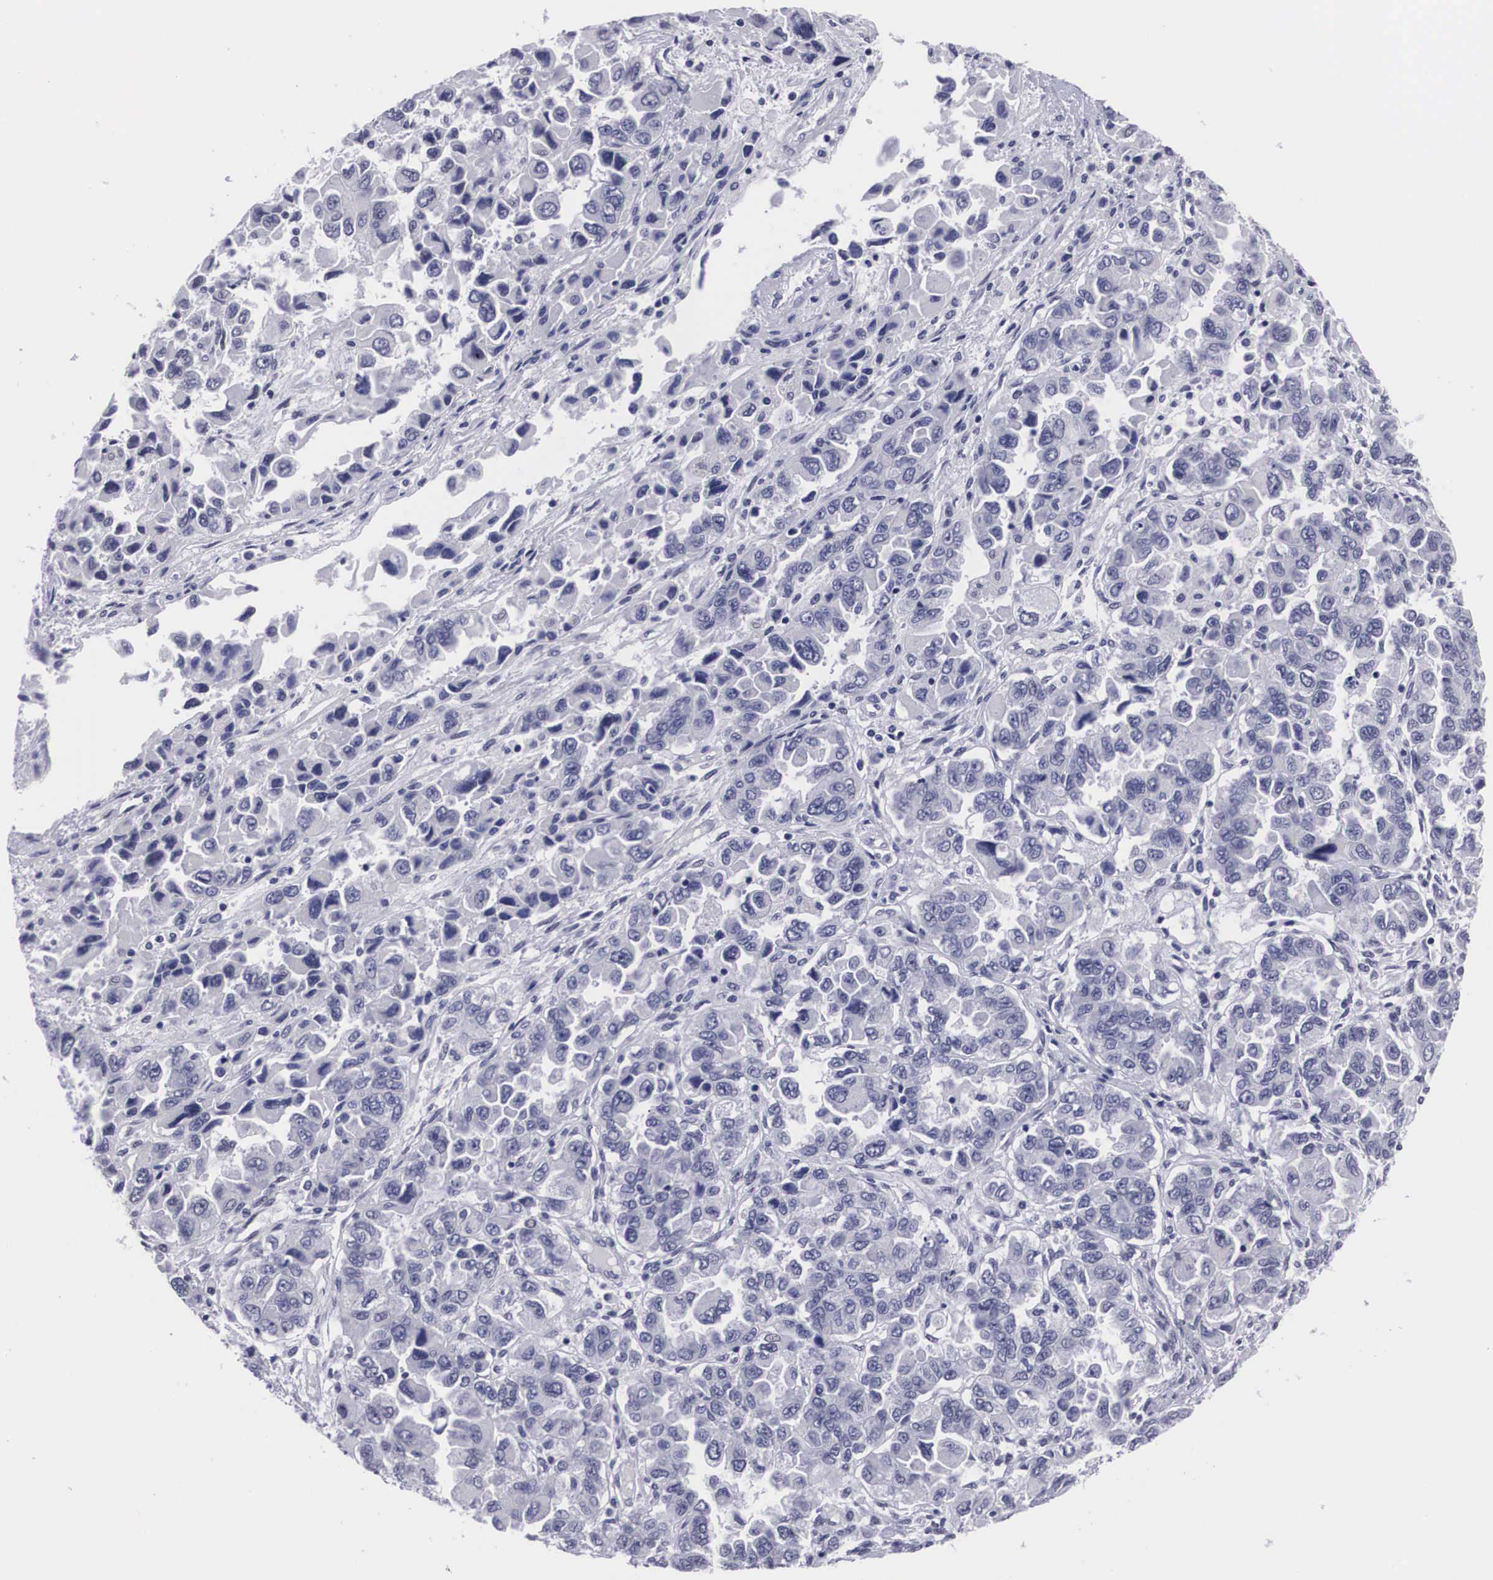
{"staining": {"intensity": "negative", "quantity": "none", "location": "none"}, "tissue": "ovarian cancer", "cell_type": "Tumor cells", "image_type": "cancer", "snomed": [{"axis": "morphology", "description": "Cystadenocarcinoma, serous, NOS"}, {"axis": "topography", "description": "Ovary"}], "caption": "IHC of human ovarian cancer exhibits no positivity in tumor cells.", "gene": "C22orf31", "patient": {"sex": "female", "age": 84}}